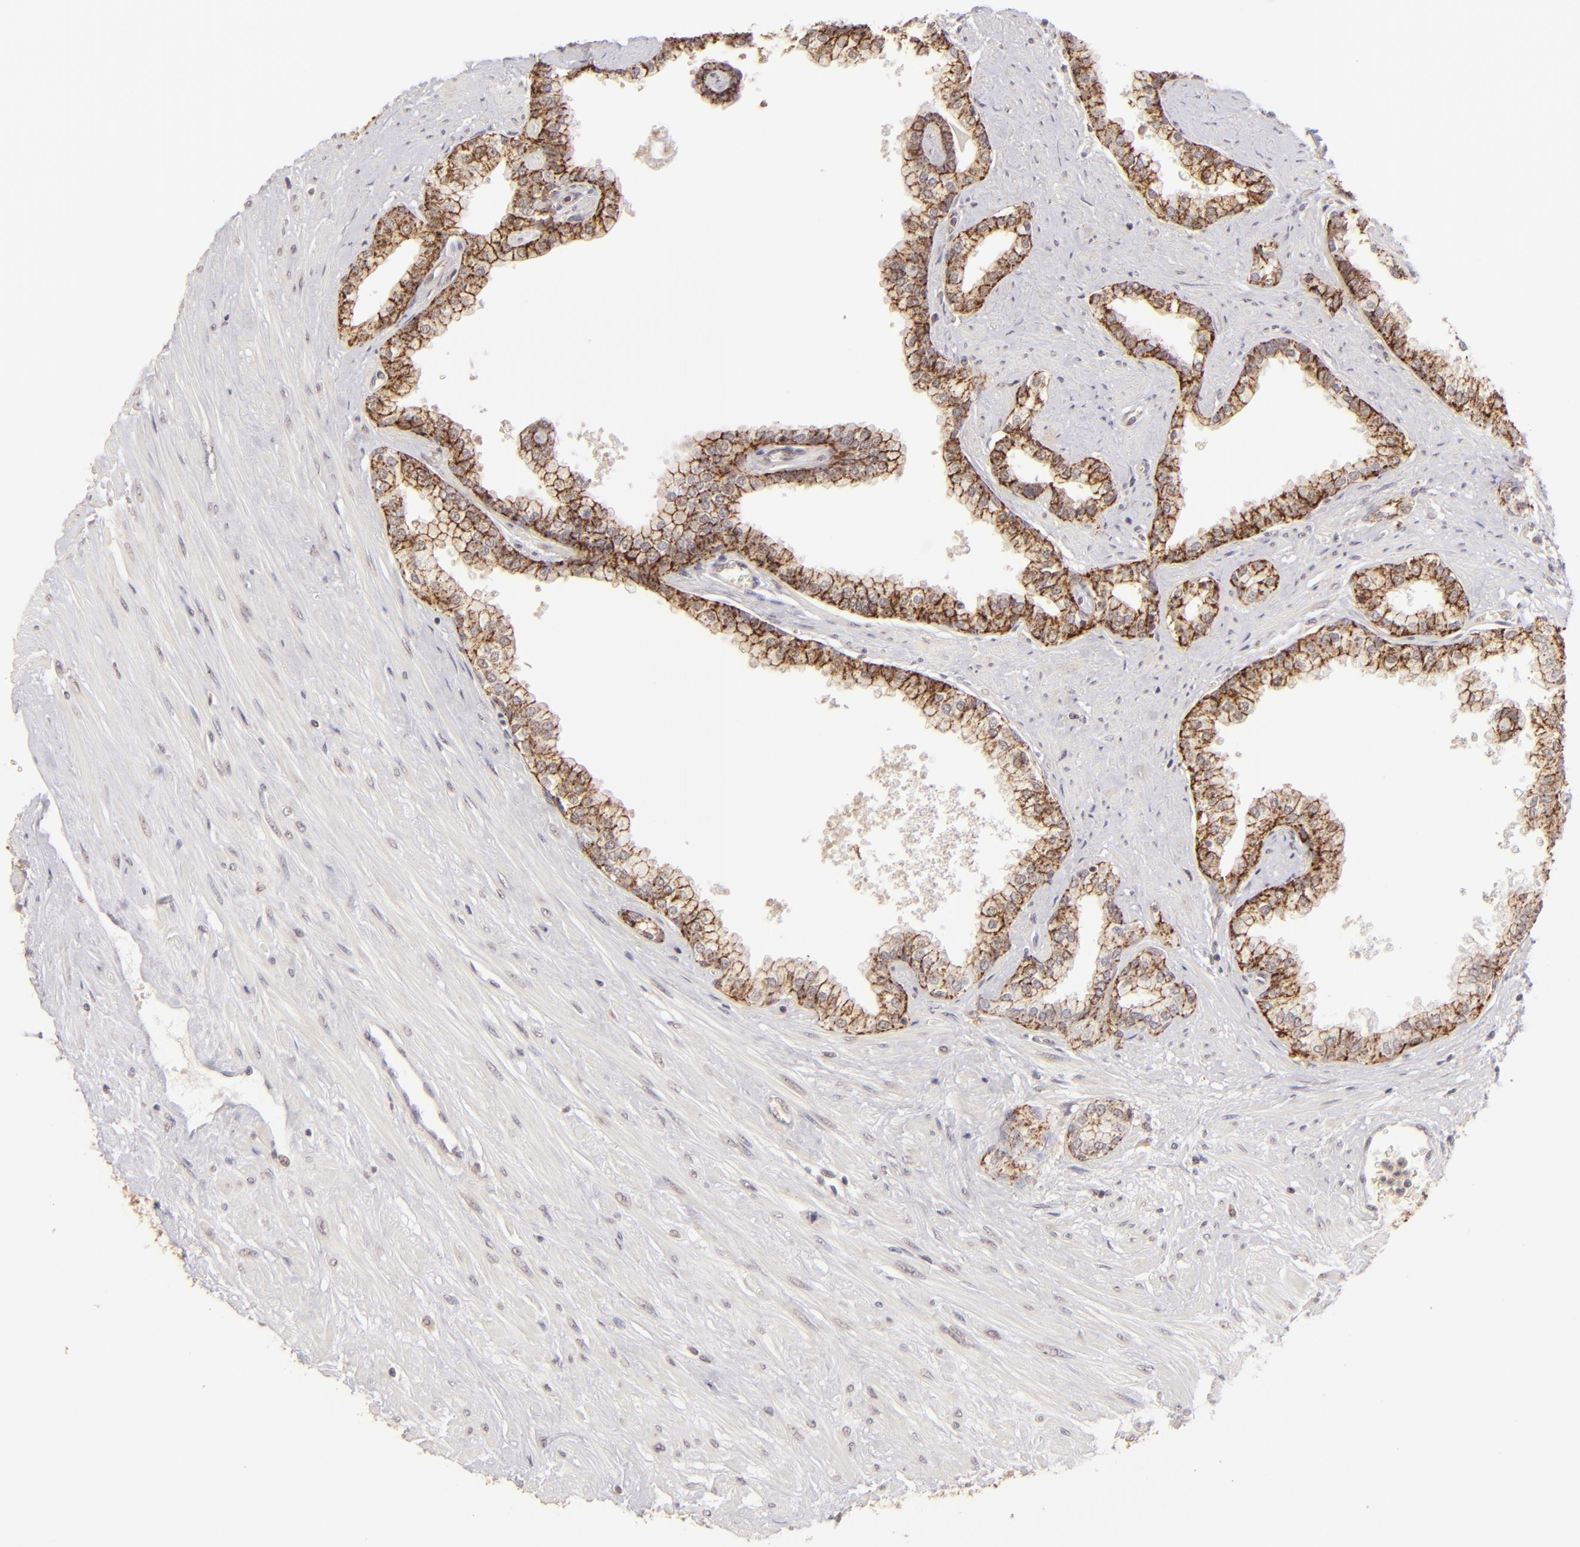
{"staining": {"intensity": "moderate", "quantity": ">75%", "location": "cytoplasmic/membranous"}, "tissue": "prostate", "cell_type": "Glandular cells", "image_type": "normal", "snomed": [{"axis": "morphology", "description": "Normal tissue, NOS"}, {"axis": "topography", "description": "Prostate"}], "caption": "High-magnification brightfield microscopy of benign prostate stained with DAB (3,3'-diaminobenzidine) (brown) and counterstained with hematoxylin (blue). glandular cells exhibit moderate cytoplasmic/membranous staining is appreciated in about>75% of cells. (DAB (3,3'-diaminobenzidine) IHC, brown staining for protein, blue staining for nuclei).", "gene": "CLDN1", "patient": {"sex": "male", "age": 60}}